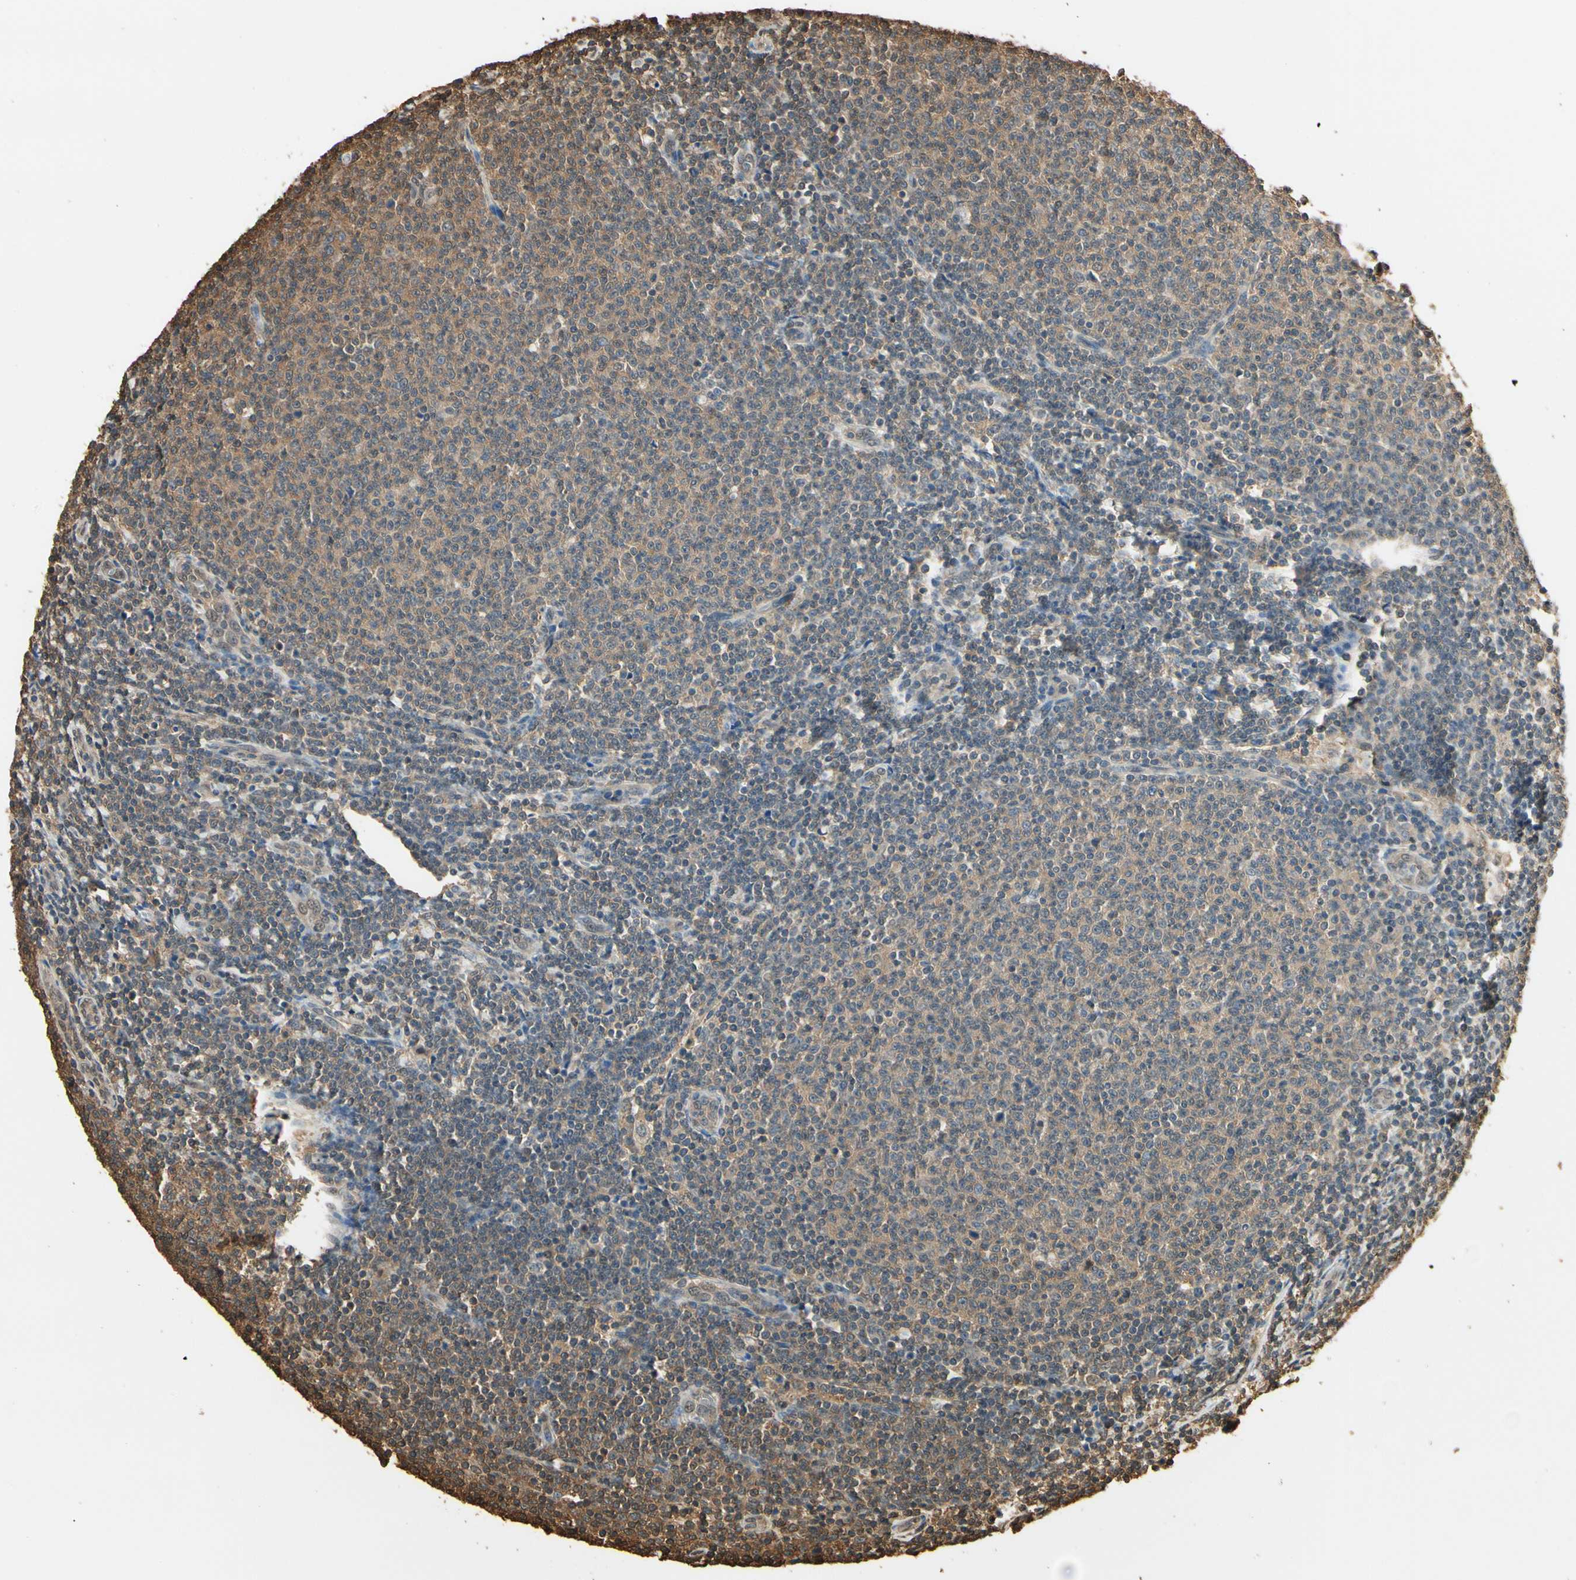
{"staining": {"intensity": "weak", "quantity": "25%-75%", "location": "cytoplasmic/membranous"}, "tissue": "lymphoma", "cell_type": "Tumor cells", "image_type": "cancer", "snomed": [{"axis": "morphology", "description": "Malignant lymphoma, non-Hodgkin's type, Low grade"}, {"axis": "topography", "description": "Lymph node"}], "caption": "Protein analysis of lymphoma tissue reveals weak cytoplasmic/membranous expression in about 25%-75% of tumor cells.", "gene": "YWHAE", "patient": {"sex": "male", "age": 66}}